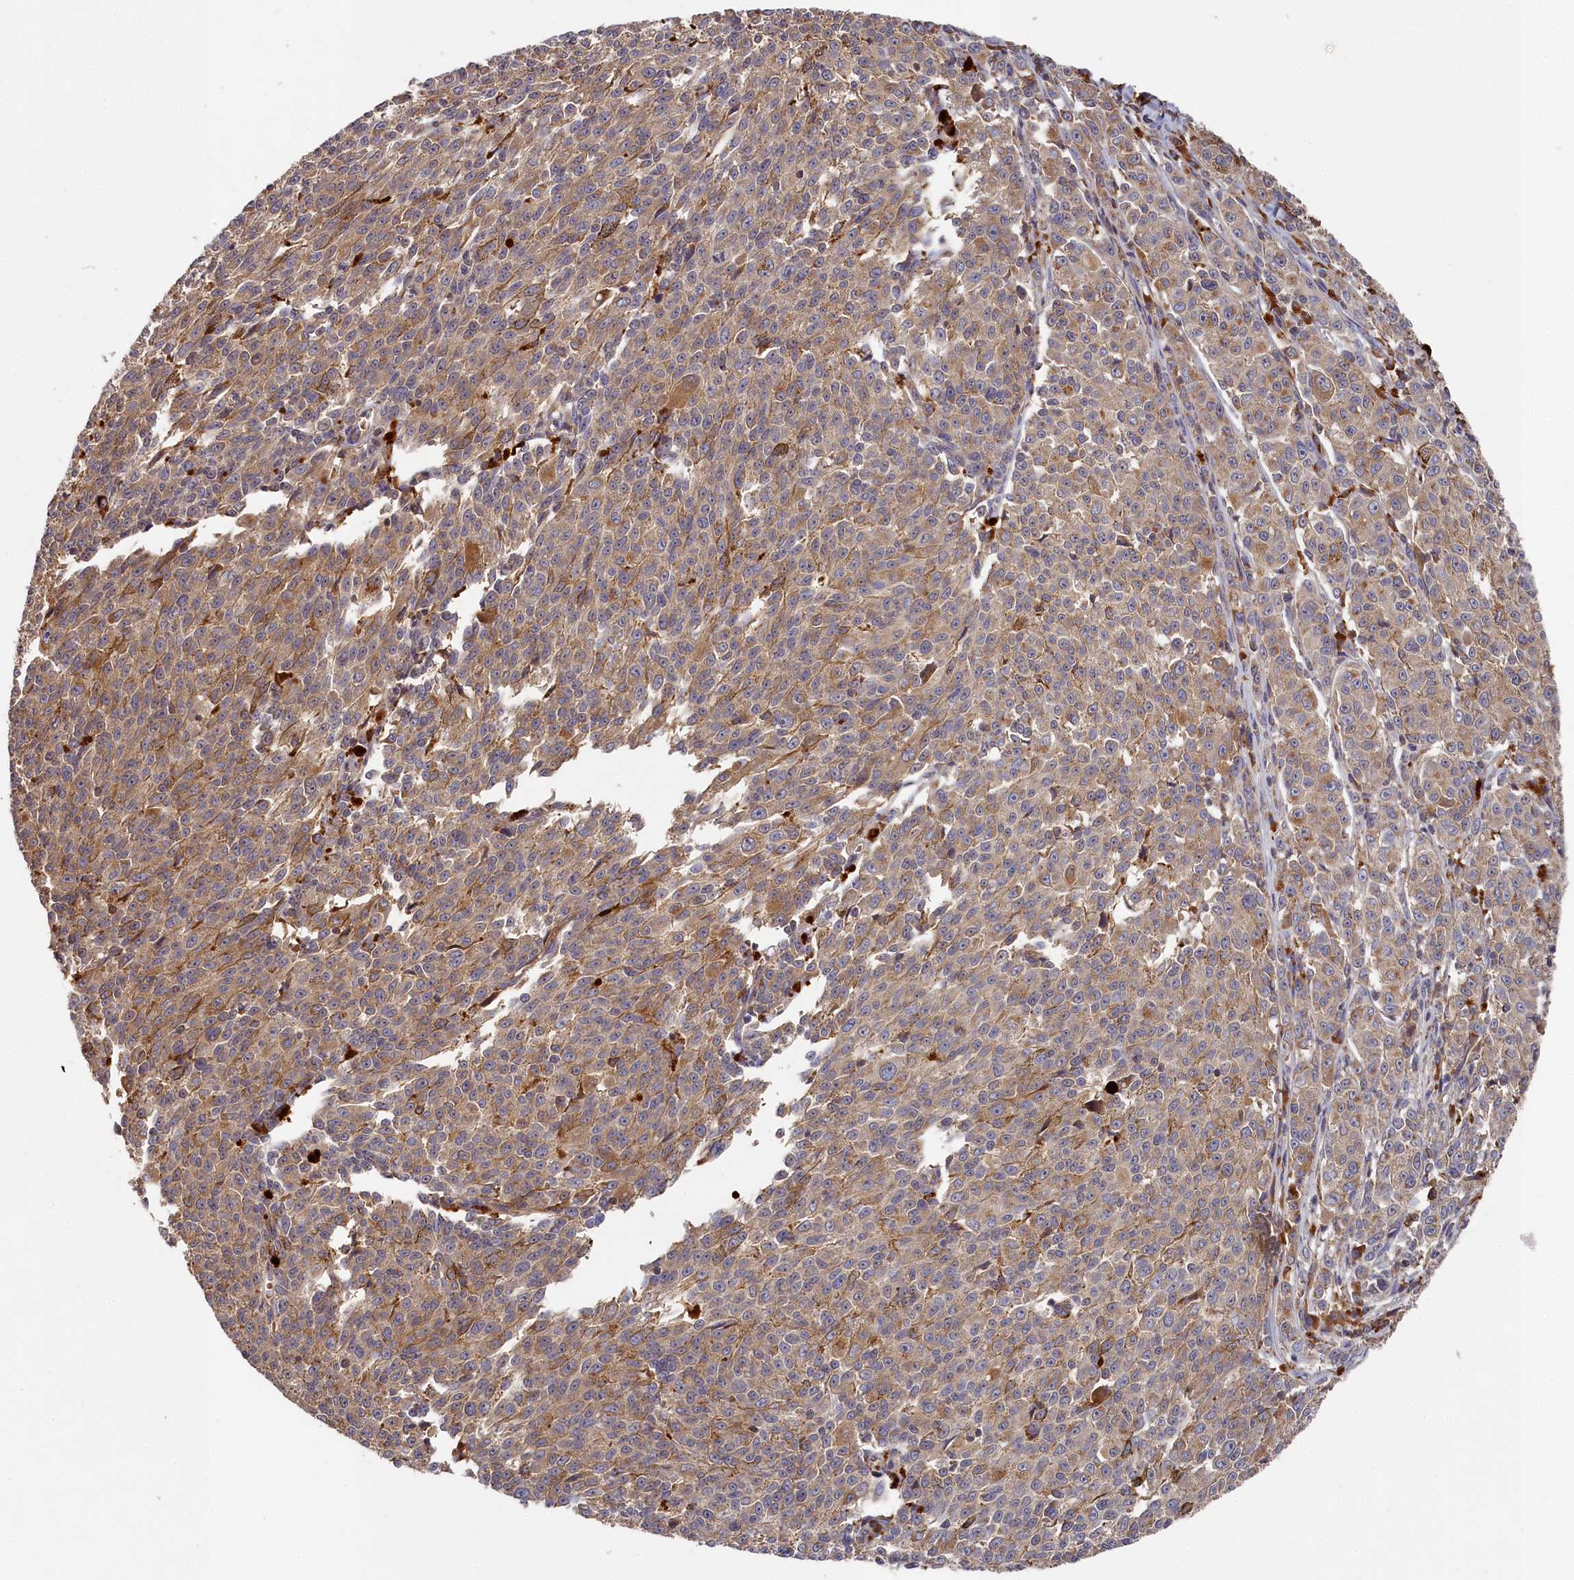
{"staining": {"intensity": "moderate", "quantity": ">75%", "location": "cytoplasmic/membranous"}, "tissue": "melanoma", "cell_type": "Tumor cells", "image_type": "cancer", "snomed": [{"axis": "morphology", "description": "Malignant melanoma, NOS"}, {"axis": "topography", "description": "Skin"}], "caption": "Immunohistochemical staining of human malignant melanoma displays moderate cytoplasmic/membranous protein staining in about >75% of tumor cells. (Brightfield microscopy of DAB IHC at high magnification).", "gene": "DHRS11", "patient": {"sex": "female", "age": 52}}